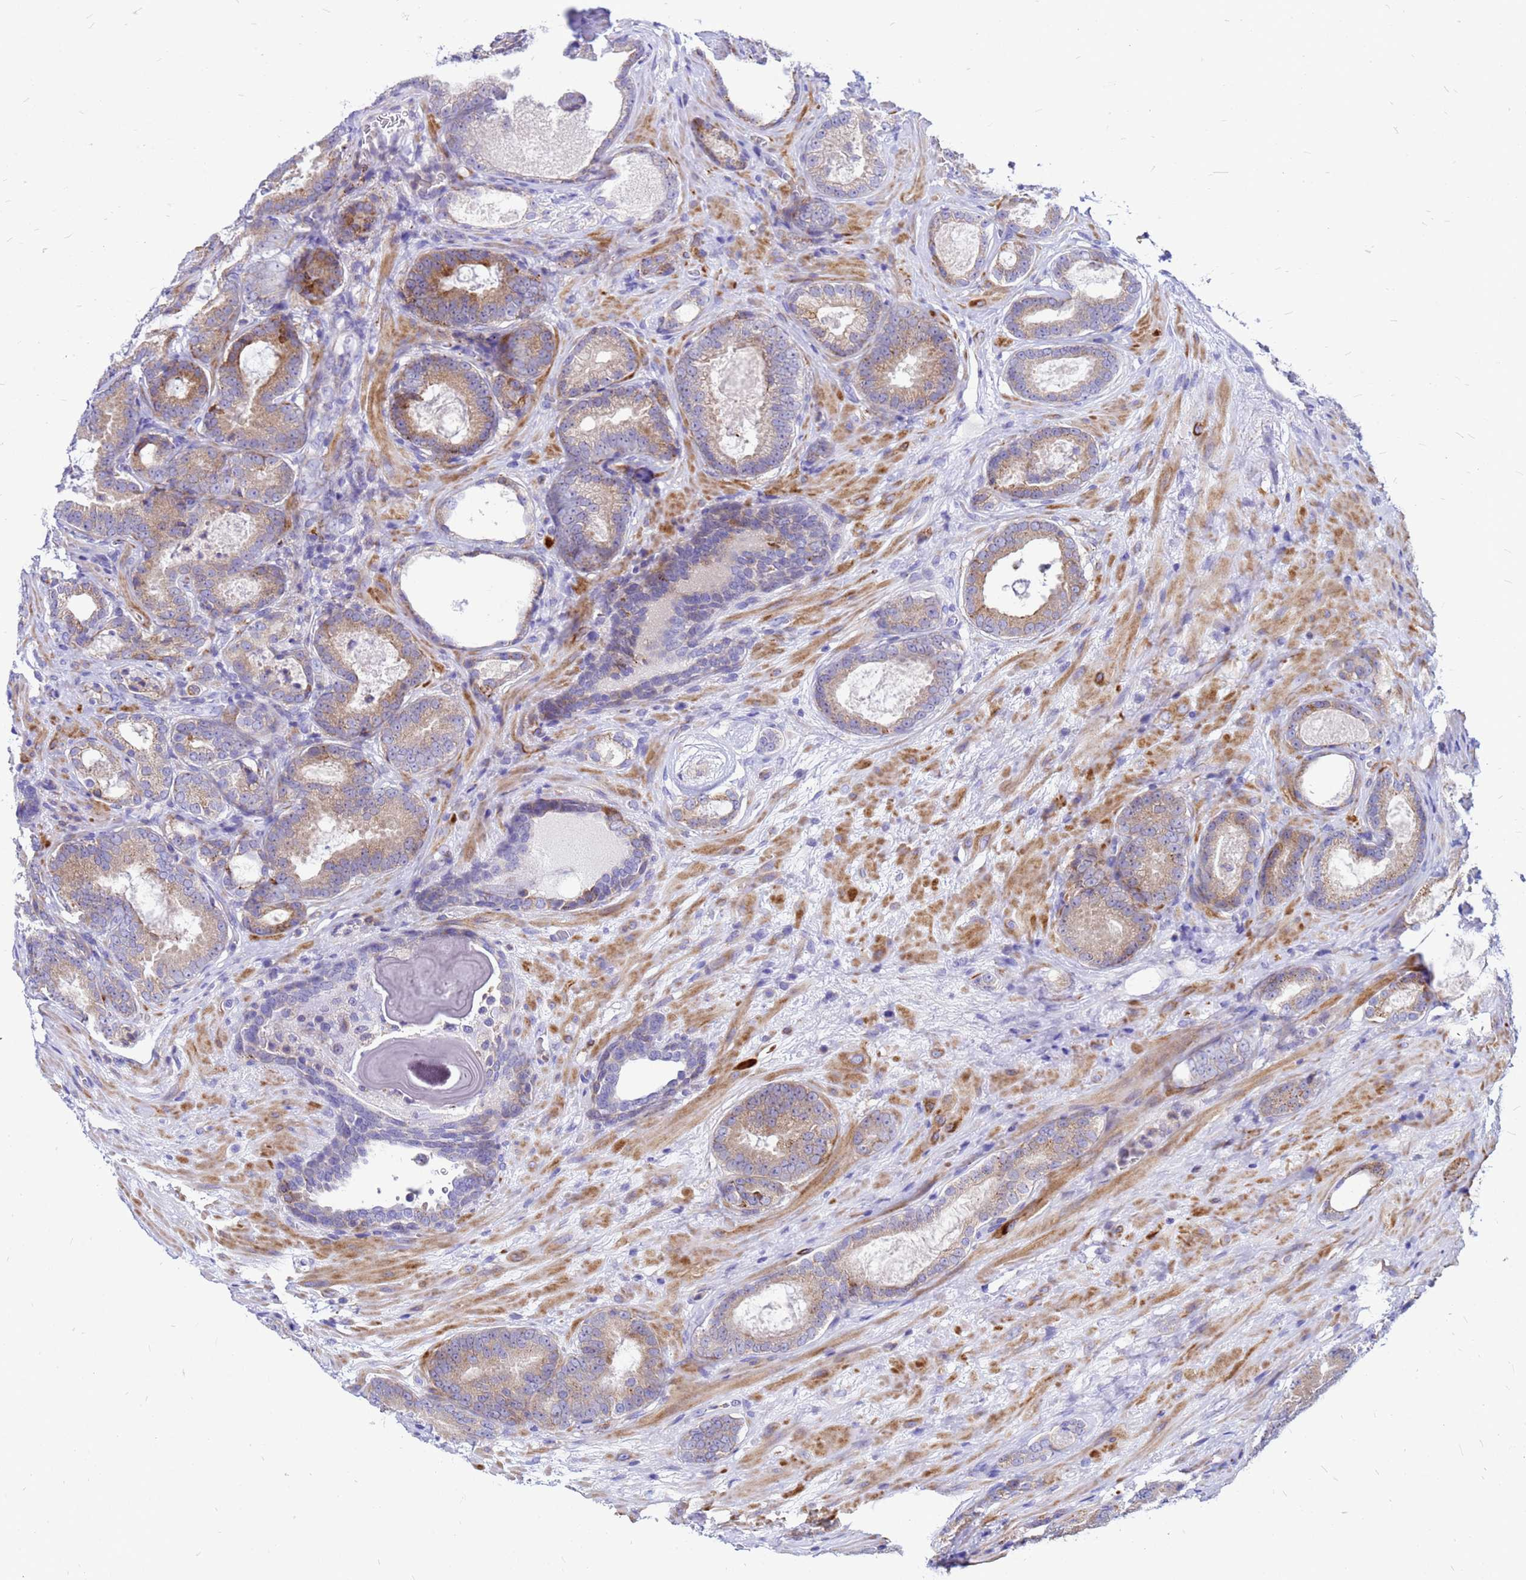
{"staining": {"intensity": "moderate", "quantity": "<25%", "location": "cytoplasmic/membranous"}, "tissue": "prostate cancer", "cell_type": "Tumor cells", "image_type": "cancer", "snomed": [{"axis": "morphology", "description": "Adenocarcinoma, High grade"}, {"axis": "topography", "description": "Prostate"}], "caption": "There is low levels of moderate cytoplasmic/membranous expression in tumor cells of prostate cancer, as demonstrated by immunohistochemical staining (brown color).", "gene": "FHIP1A", "patient": {"sex": "male", "age": 66}}